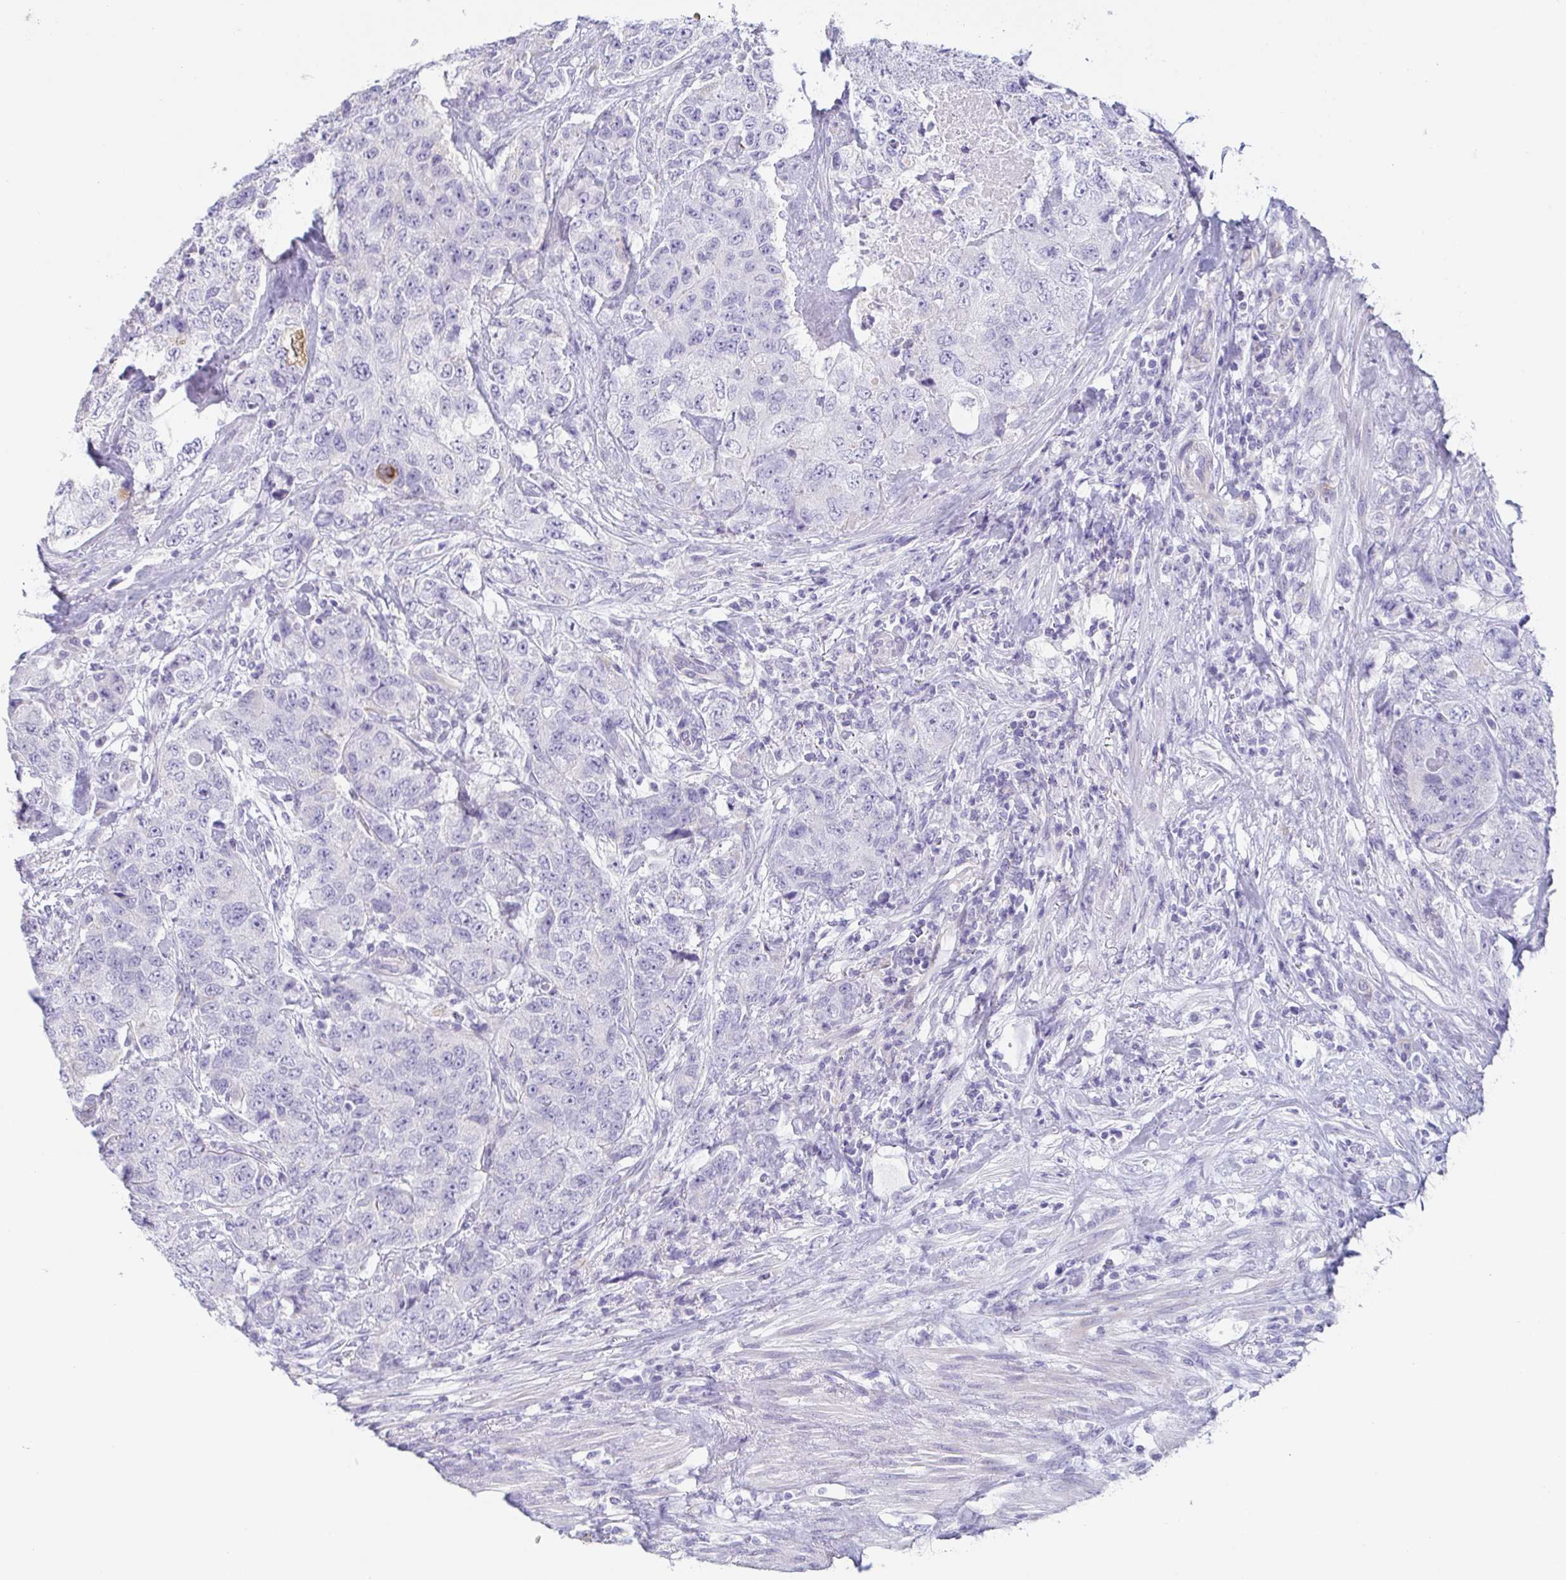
{"staining": {"intensity": "negative", "quantity": "none", "location": "none"}, "tissue": "urothelial cancer", "cell_type": "Tumor cells", "image_type": "cancer", "snomed": [{"axis": "morphology", "description": "Urothelial carcinoma, High grade"}, {"axis": "topography", "description": "Urinary bladder"}], "caption": "Immunohistochemical staining of urothelial carcinoma (high-grade) demonstrates no significant expression in tumor cells.", "gene": "PRR27", "patient": {"sex": "female", "age": 78}}